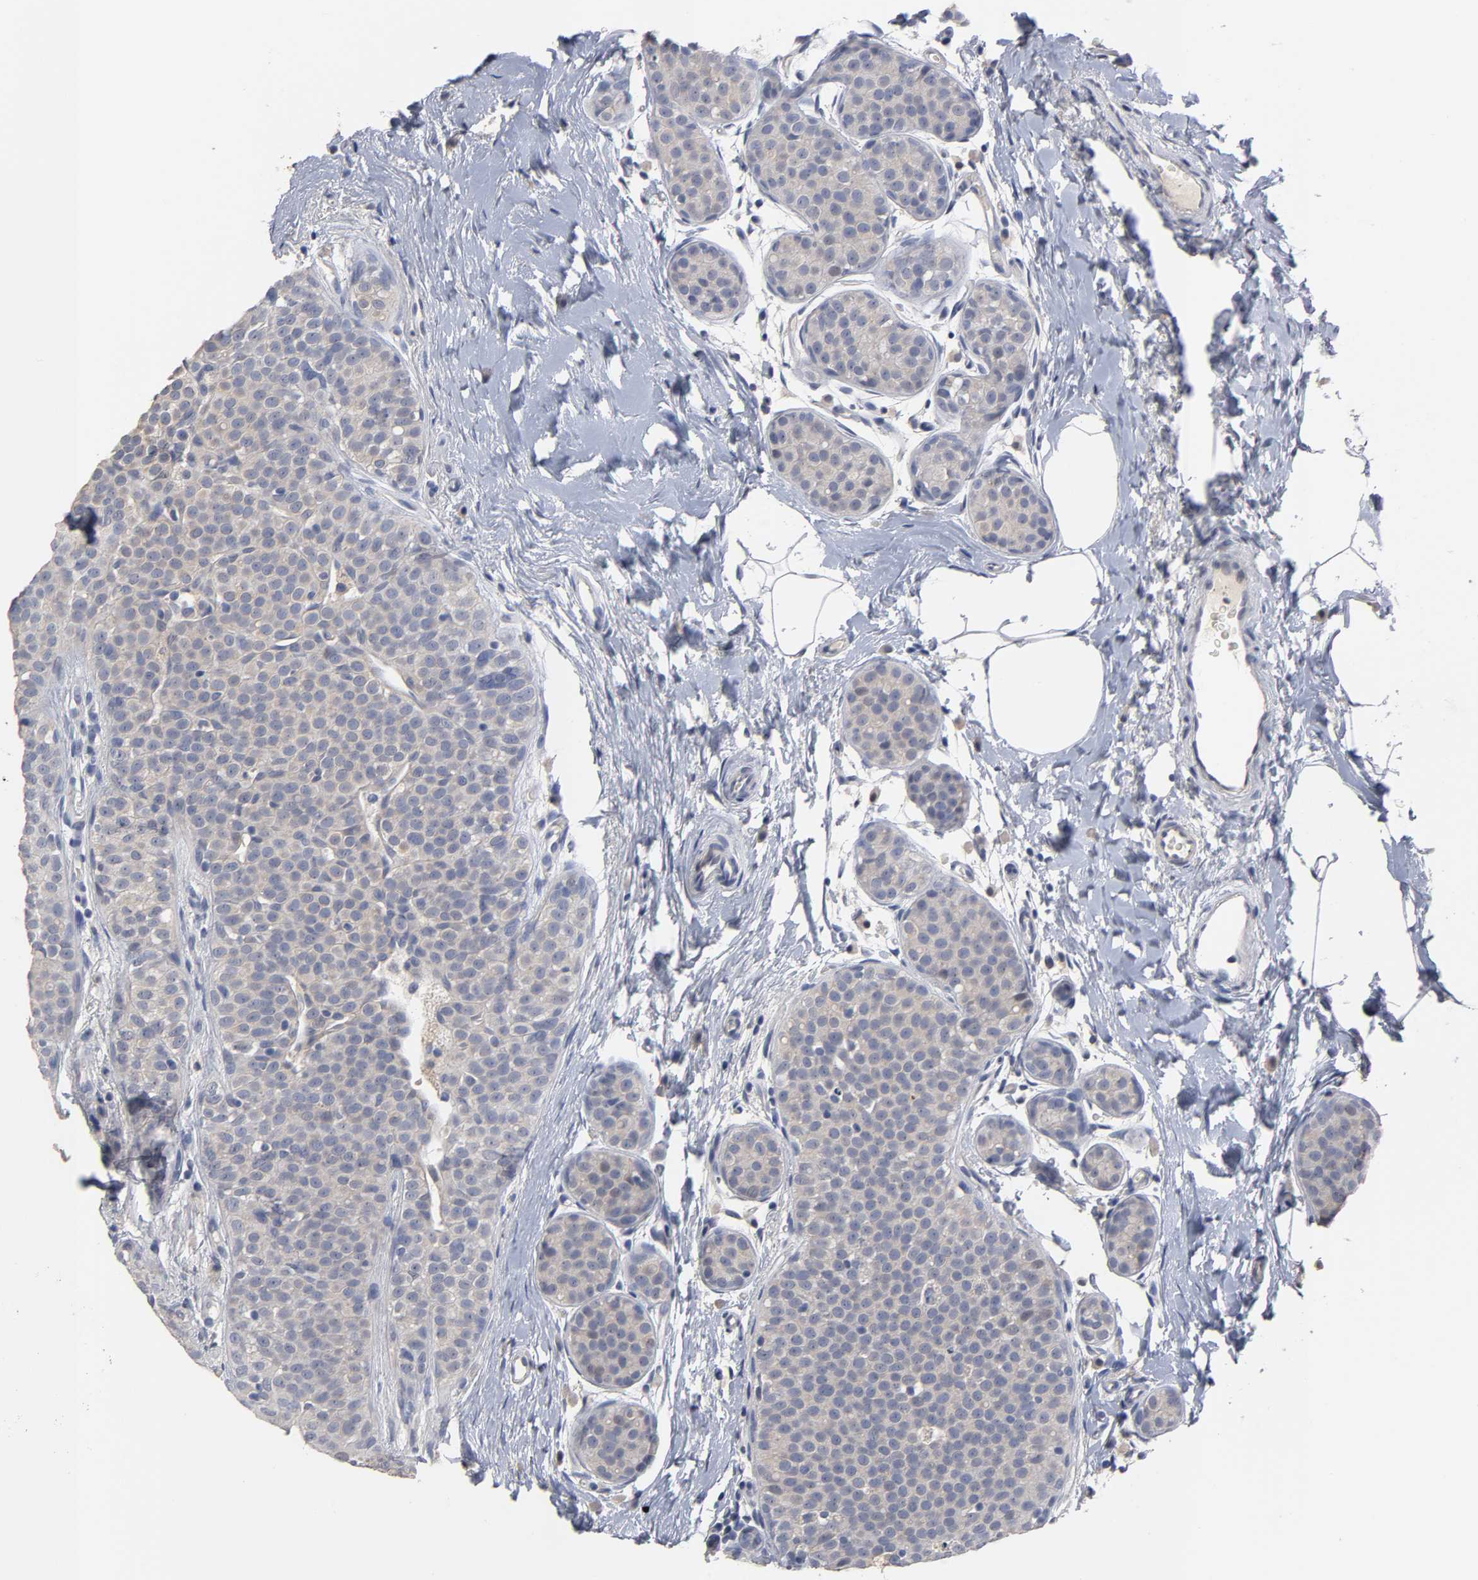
{"staining": {"intensity": "negative", "quantity": "none", "location": "none"}, "tissue": "breast cancer", "cell_type": "Tumor cells", "image_type": "cancer", "snomed": [{"axis": "morphology", "description": "Lobular carcinoma, in situ"}, {"axis": "morphology", "description": "Lobular carcinoma"}, {"axis": "topography", "description": "Breast"}], "caption": "This image is of lobular carcinoma (breast) stained with IHC to label a protein in brown with the nuclei are counter-stained blue. There is no expression in tumor cells.", "gene": "OVOL1", "patient": {"sex": "female", "age": 41}}